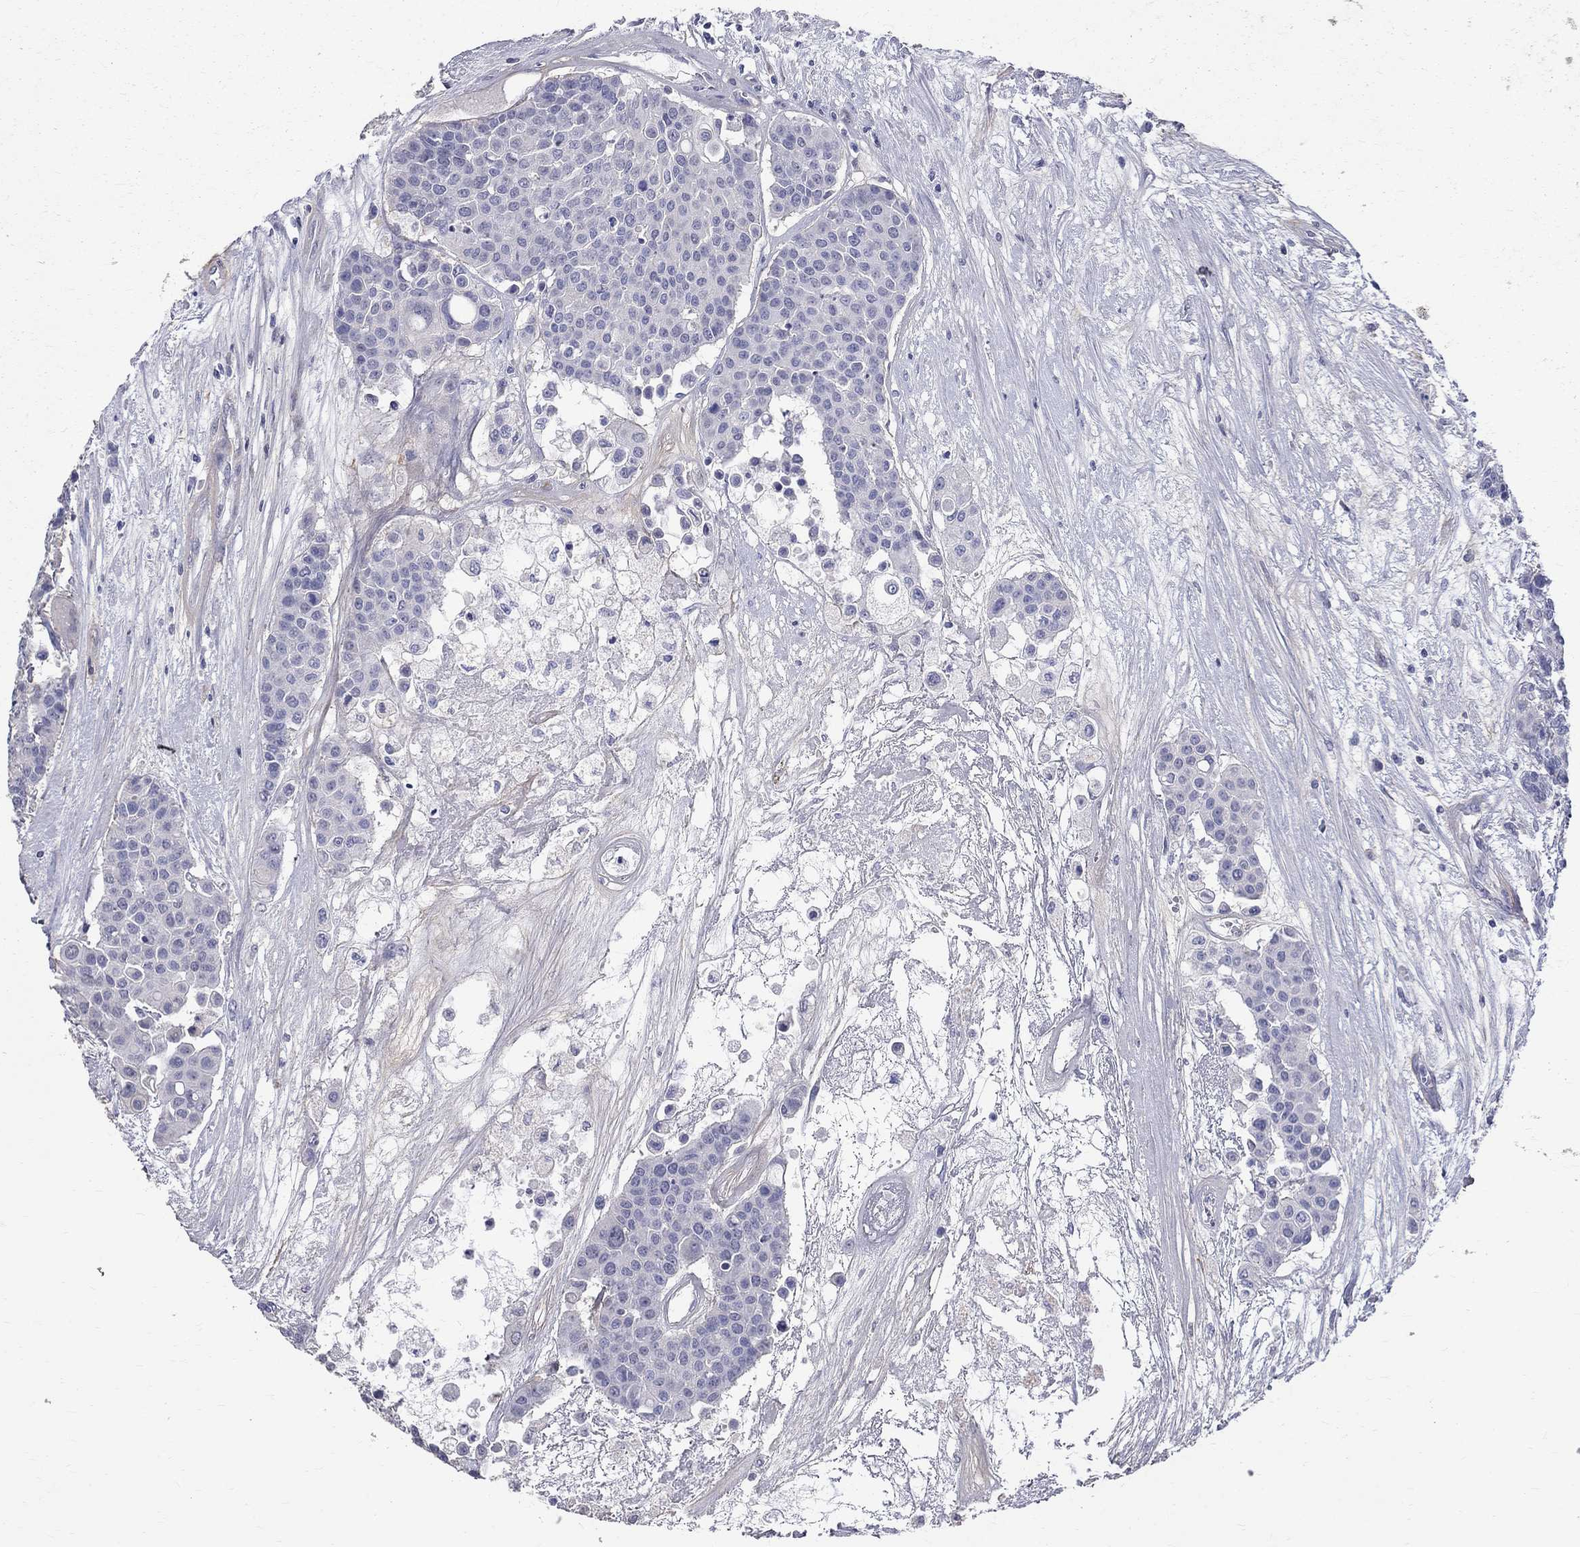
{"staining": {"intensity": "negative", "quantity": "none", "location": "none"}, "tissue": "carcinoid", "cell_type": "Tumor cells", "image_type": "cancer", "snomed": [{"axis": "morphology", "description": "Carcinoid, malignant, NOS"}, {"axis": "topography", "description": "Colon"}], "caption": "Immunohistochemical staining of human carcinoid displays no significant positivity in tumor cells. (DAB immunohistochemistry visualized using brightfield microscopy, high magnification).", "gene": "ANXA10", "patient": {"sex": "male", "age": 81}}